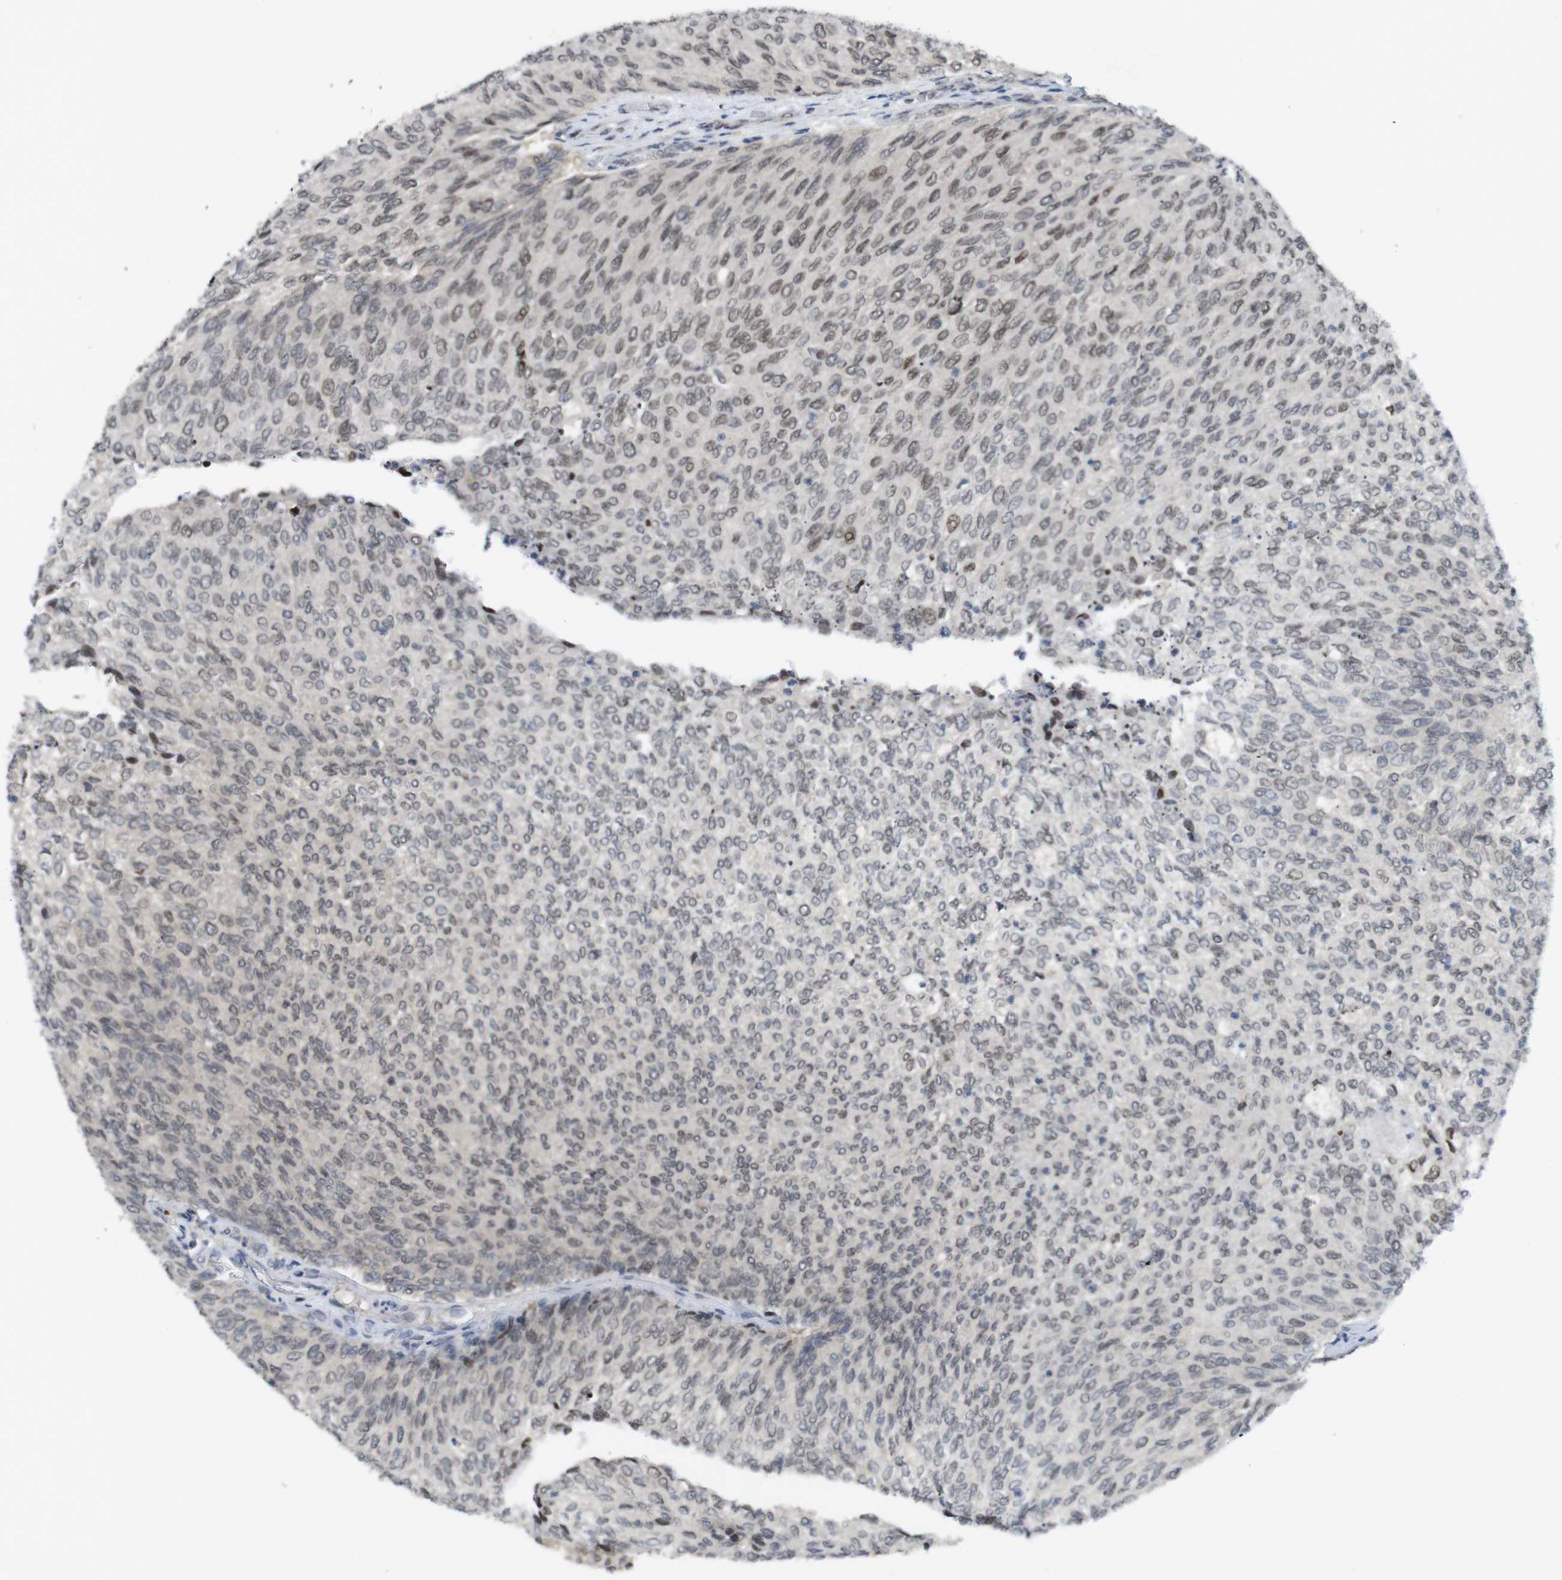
{"staining": {"intensity": "weak", "quantity": "25%-75%", "location": "cytoplasmic/membranous,nuclear"}, "tissue": "urothelial cancer", "cell_type": "Tumor cells", "image_type": "cancer", "snomed": [{"axis": "morphology", "description": "Urothelial carcinoma, Low grade"}, {"axis": "topography", "description": "Urinary bladder"}], "caption": "Immunohistochemical staining of urothelial cancer demonstrates weak cytoplasmic/membranous and nuclear protein positivity in approximately 25%-75% of tumor cells.", "gene": "RCC1", "patient": {"sex": "female", "age": 79}}